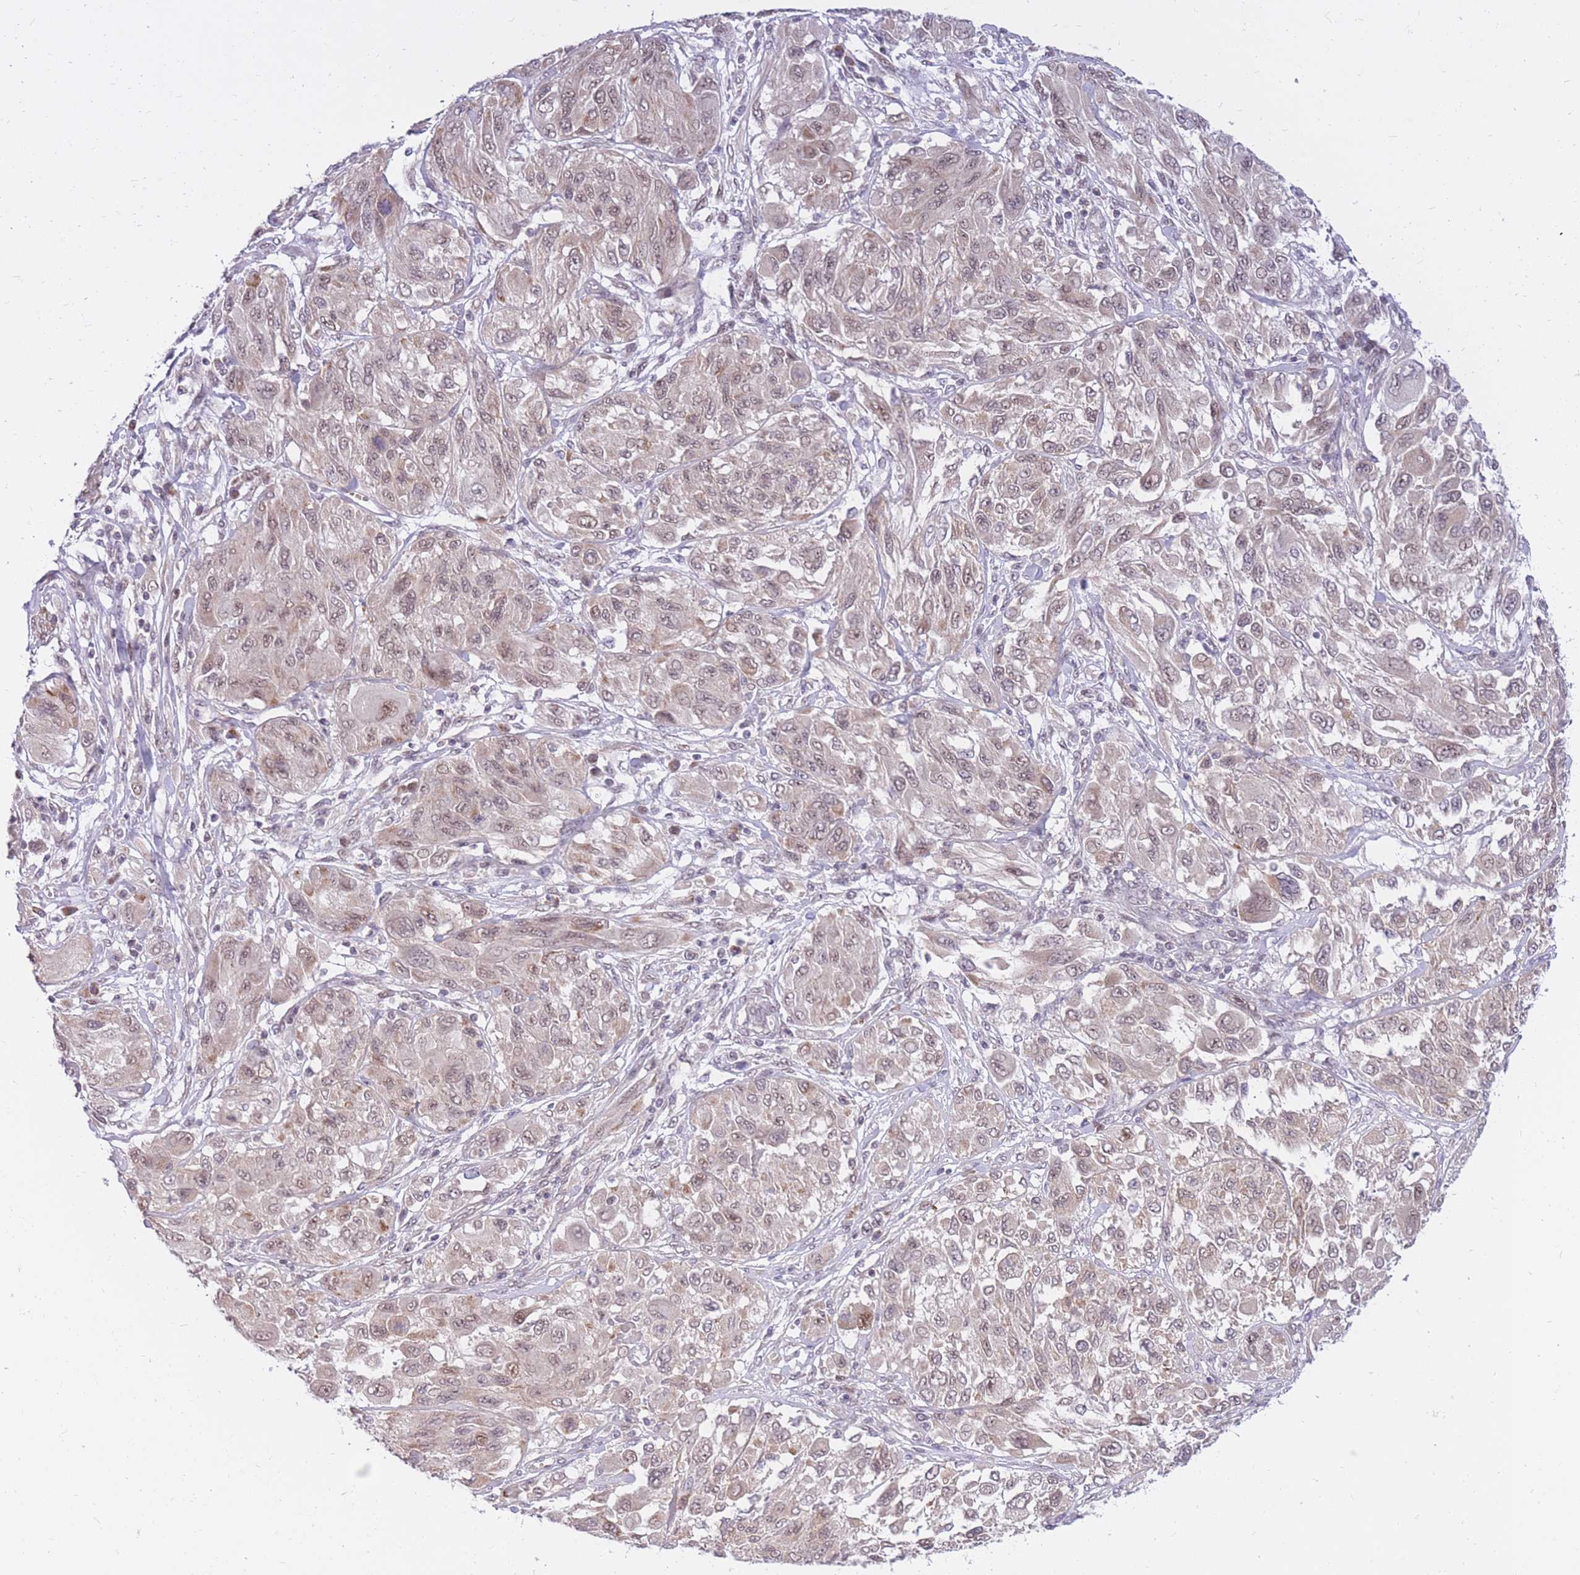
{"staining": {"intensity": "weak", "quantity": "25%-75%", "location": "nuclear"}, "tissue": "melanoma", "cell_type": "Tumor cells", "image_type": "cancer", "snomed": [{"axis": "morphology", "description": "Malignant melanoma, NOS"}, {"axis": "topography", "description": "Skin"}], "caption": "The immunohistochemical stain highlights weak nuclear expression in tumor cells of malignant melanoma tissue. The staining was performed using DAB (3,3'-diaminobenzidine) to visualize the protein expression in brown, while the nuclei were stained in blue with hematoxylin (Magnification: 20x).", "gene": "MINDY2", "patient": {"sex": "female", "age": 91}}